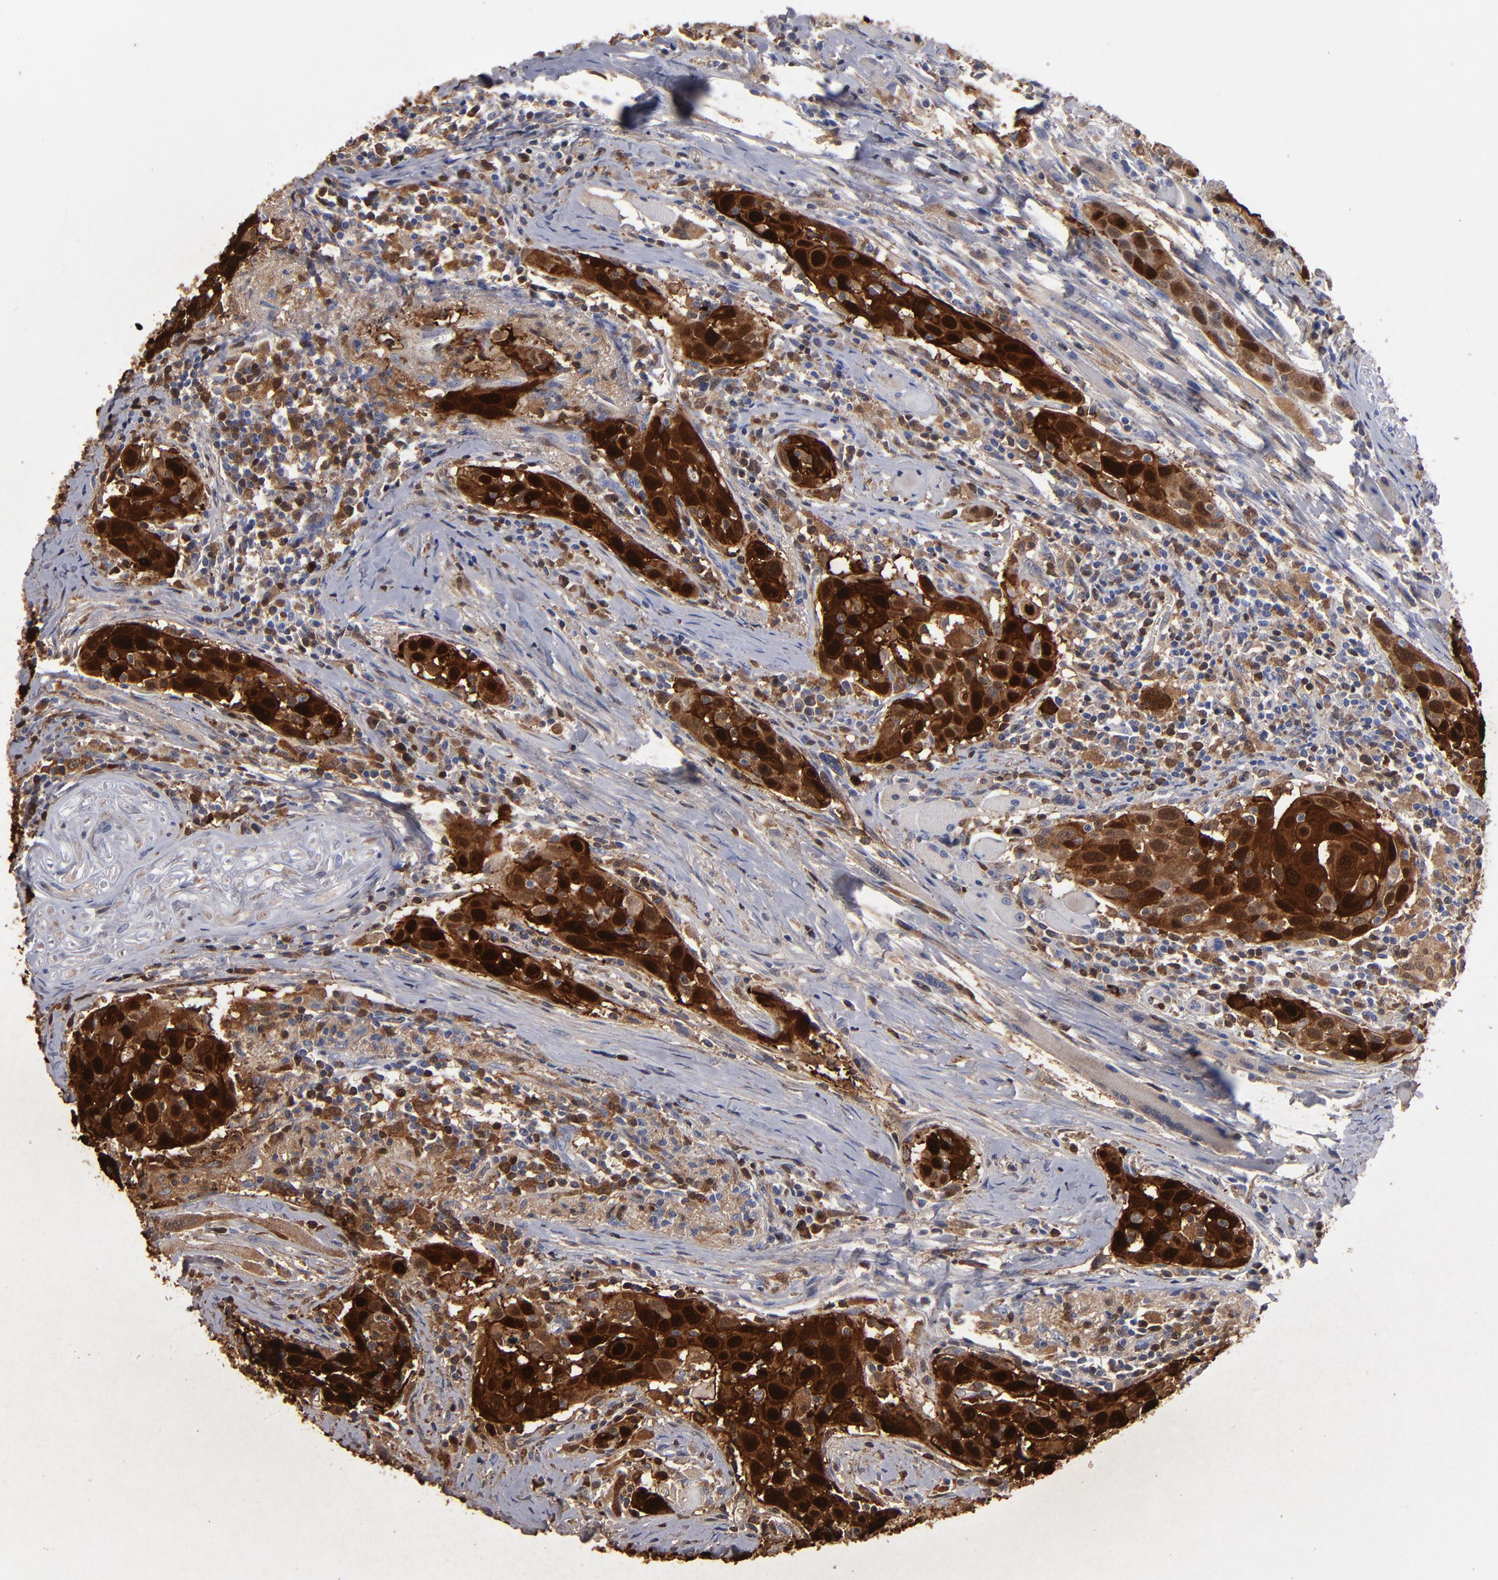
{"staining": {"intensity": "strong", "quantity": ">75%", "location": "cytoplasmic/membranous,nuclear"}, "tissue": "head and neck cancer", "cell_type": "Tumor cells", "image_type": "cancer", "snomed": [{"axis": "morphology", "description": "Squamous cell carcinoma, NOS"}, {"axis": "topography", "description": "Oral tissue"}, {"axis": "topography", "description": "Head-Neck"}], "caption": "Squamous cell carcinoma (head and neck) stained for a protein exhibits strong cytoplasmic/membranous and nuclear positivity in tumor cells.", "gene": "FABP4", "patient": {"sex": "female", "age": 50}}